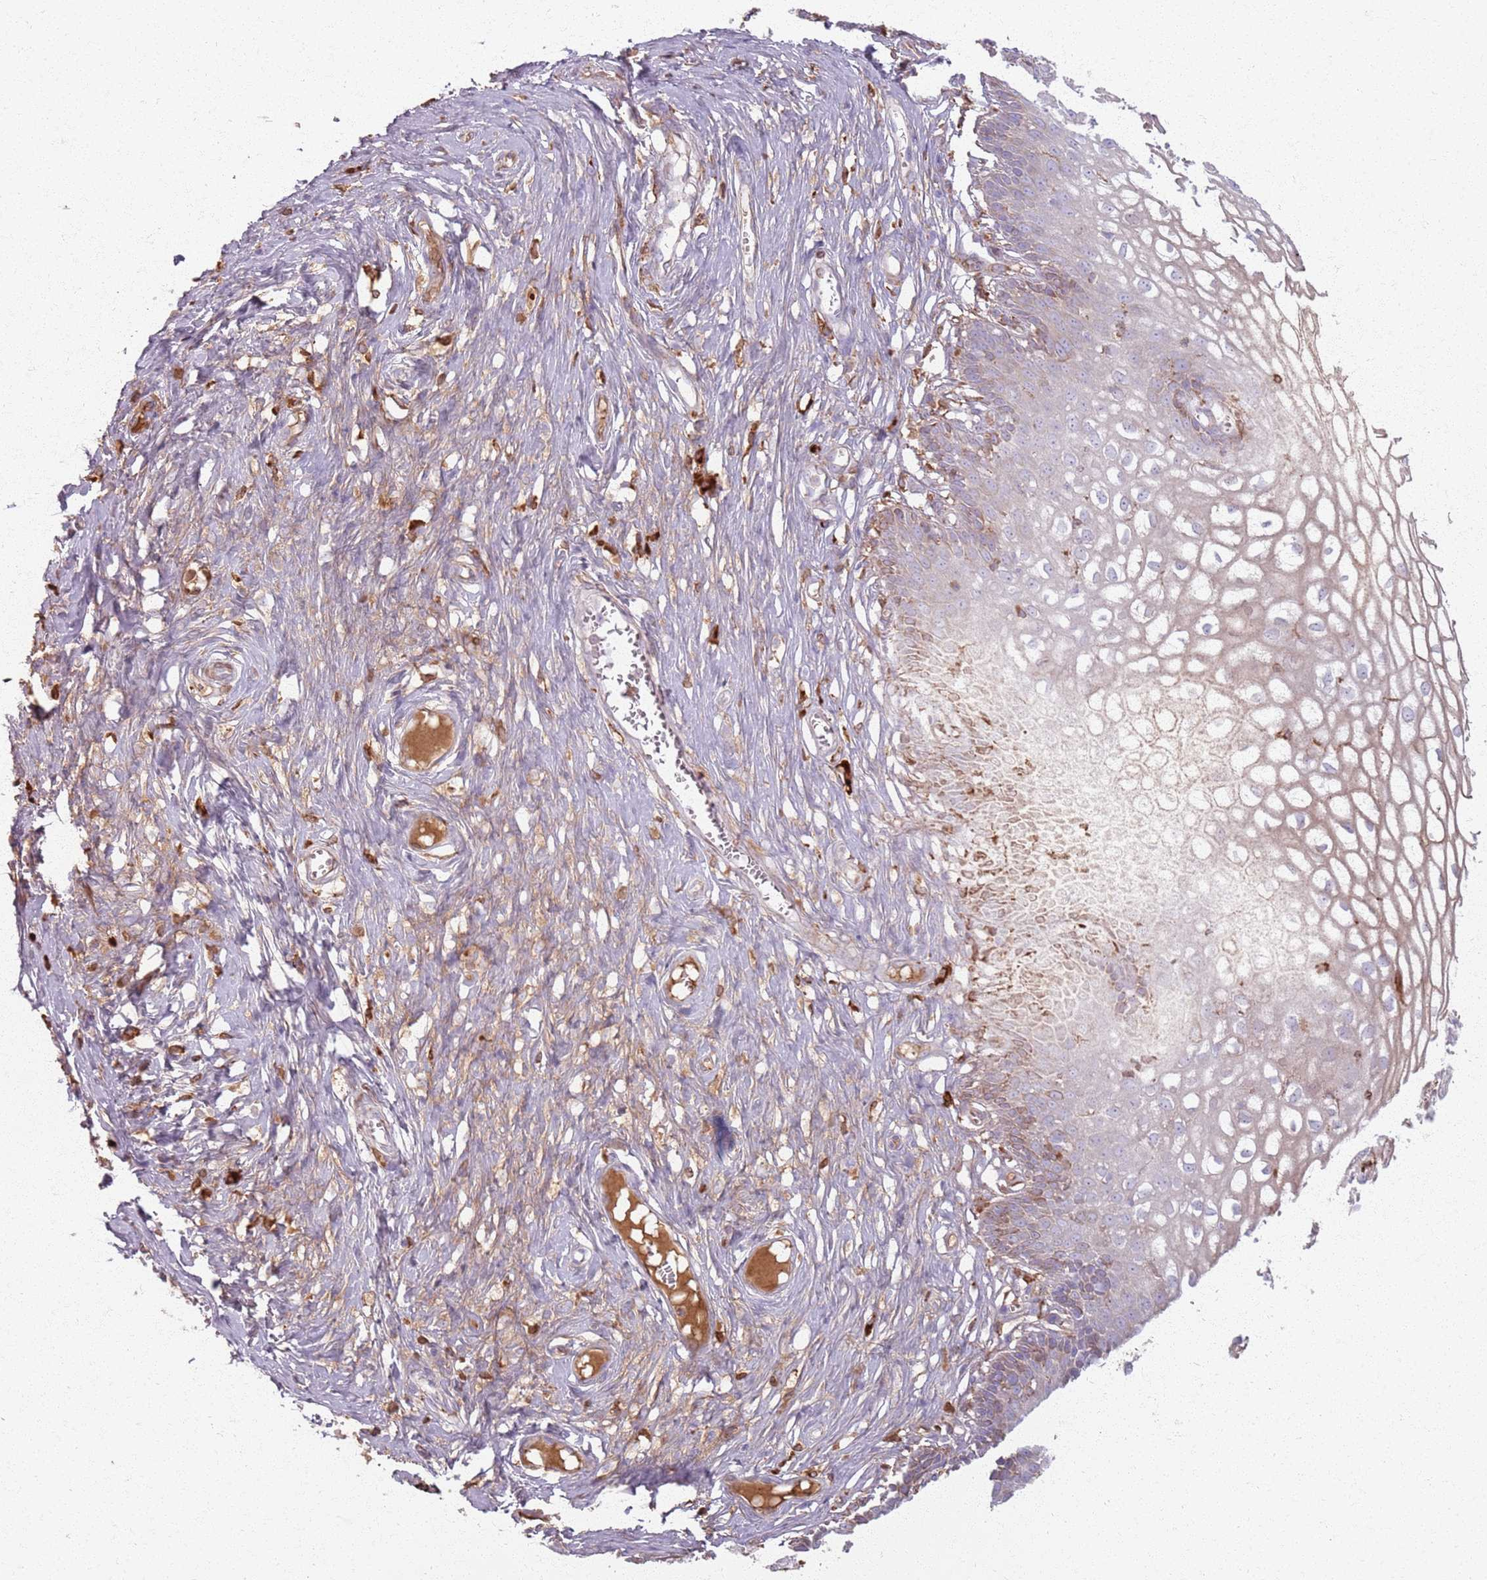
{"staining": {"intensity": "negative", "quantity": "none", "location": "none"}, "tissue": "cervix", "cell_type": "Glandular cells", "image_type": "normal", "snomed": [{"axis": "morphology", "description": "Normal tissue, NOS"}, {"axis": "morphology", "description": "Adenocarcinoma, NOS"}, {"axis": "topography", "description": "Cervix"}], "caption": "This is an IHC photomicrograph of benign cervix. There is no positivity in glandular cells.", "gene": "COLGALT1", "patient": {"sex": "female", "age": 29}}